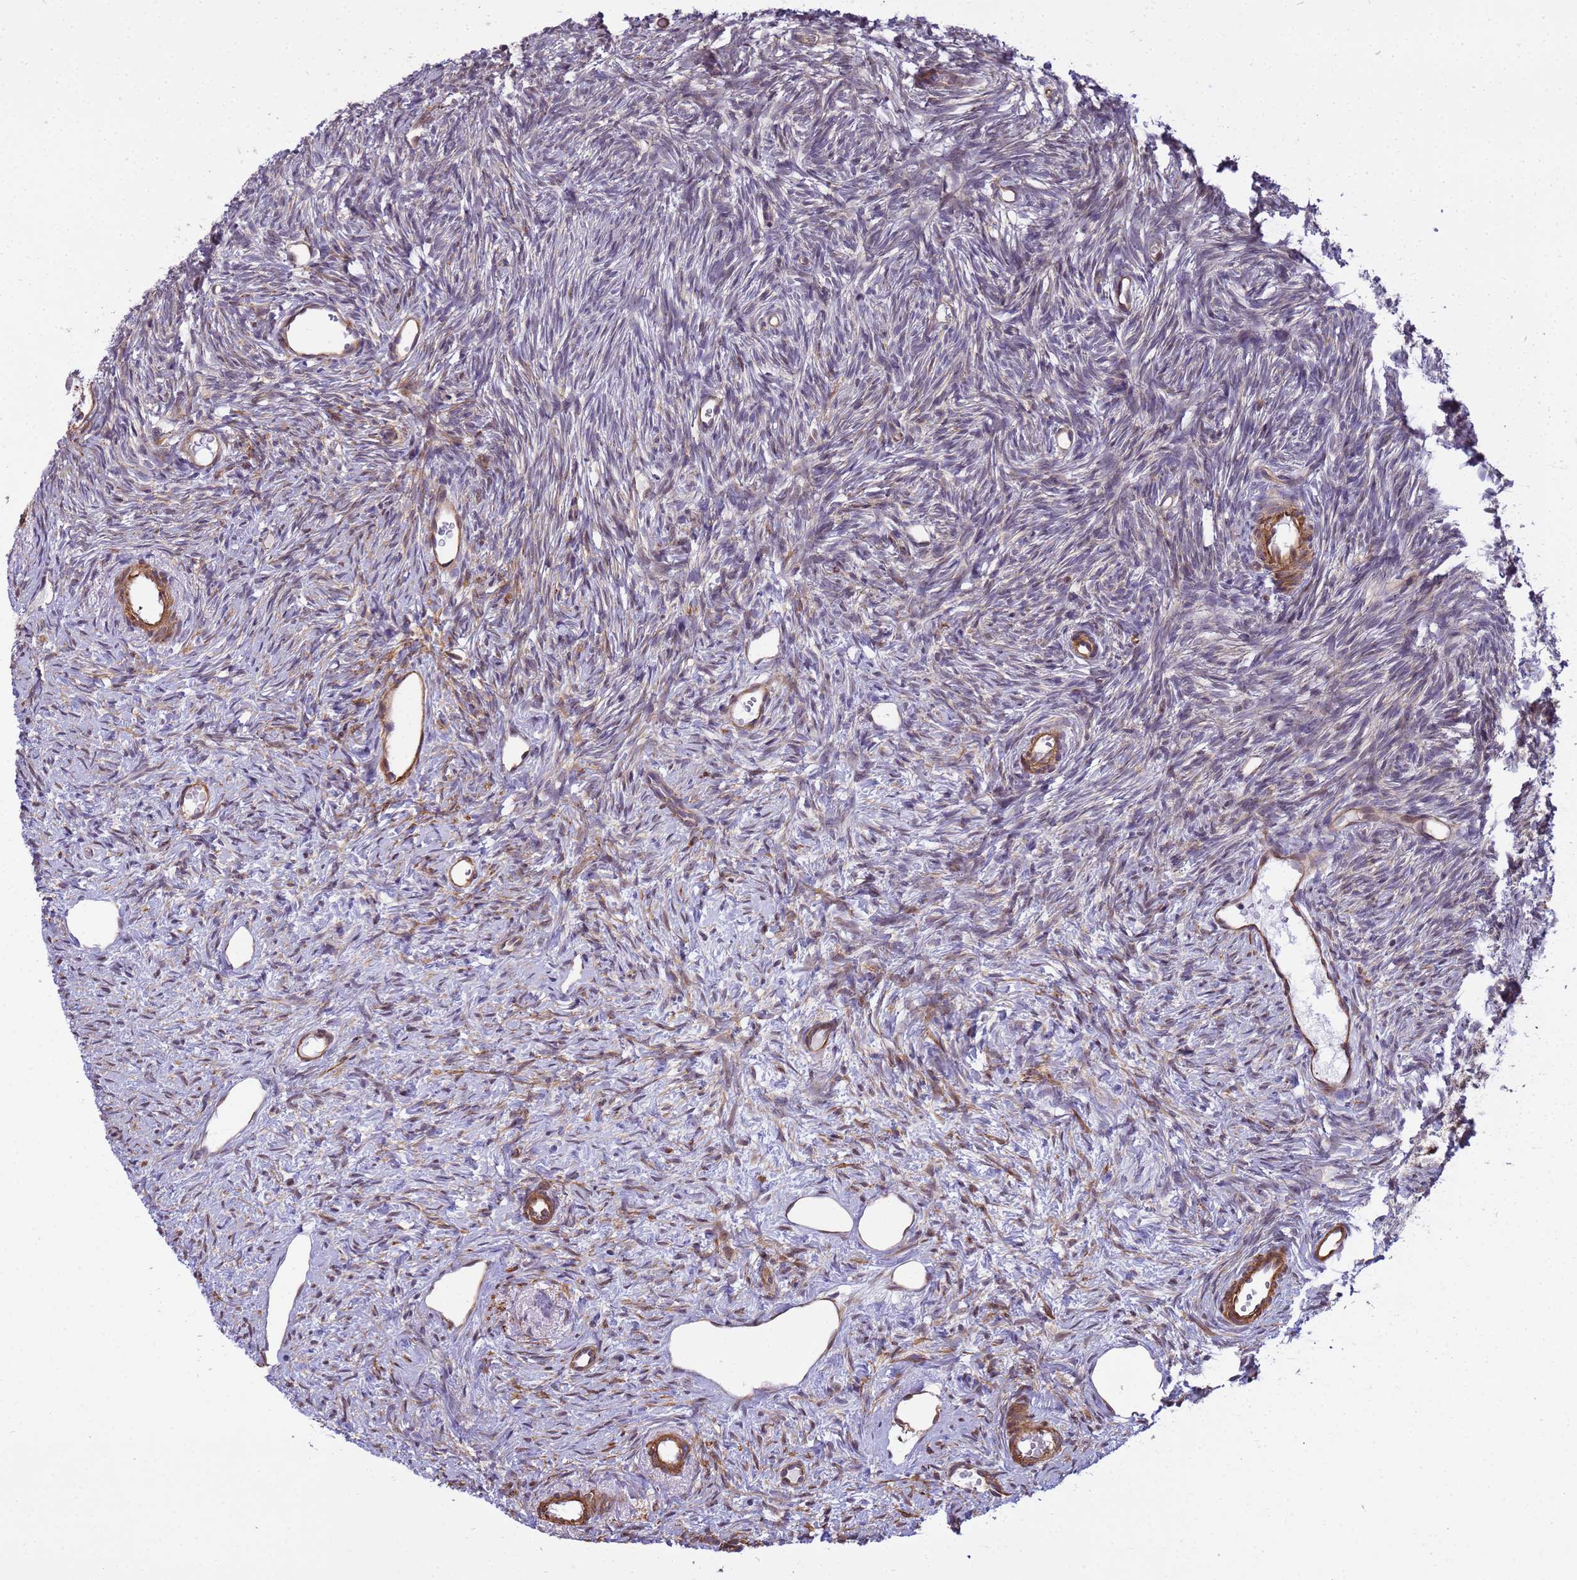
{"staining": {"intensity": "moderate", "quantity": ">75%", "location": "cytoplasmic/membranous"}, "tissue": "ovary", "cell_type": "Follicle cells", "image_type": "normal", "snomed": [{"axis": "morphology", "description": "Normal tissue, NOS"}, {"axis": "topography", "description": "Ovary"}], "caption": "Immunohistochemical staining of normal ovary exhibits moderate cytoplasmic/membranous protein positivity in about >75% of follicle cells. (brown staining indicates protein expression, while blue staining denotes nuclei).", "gene": "ITGB4", "patient": {"sex": "female", "age": 51}}